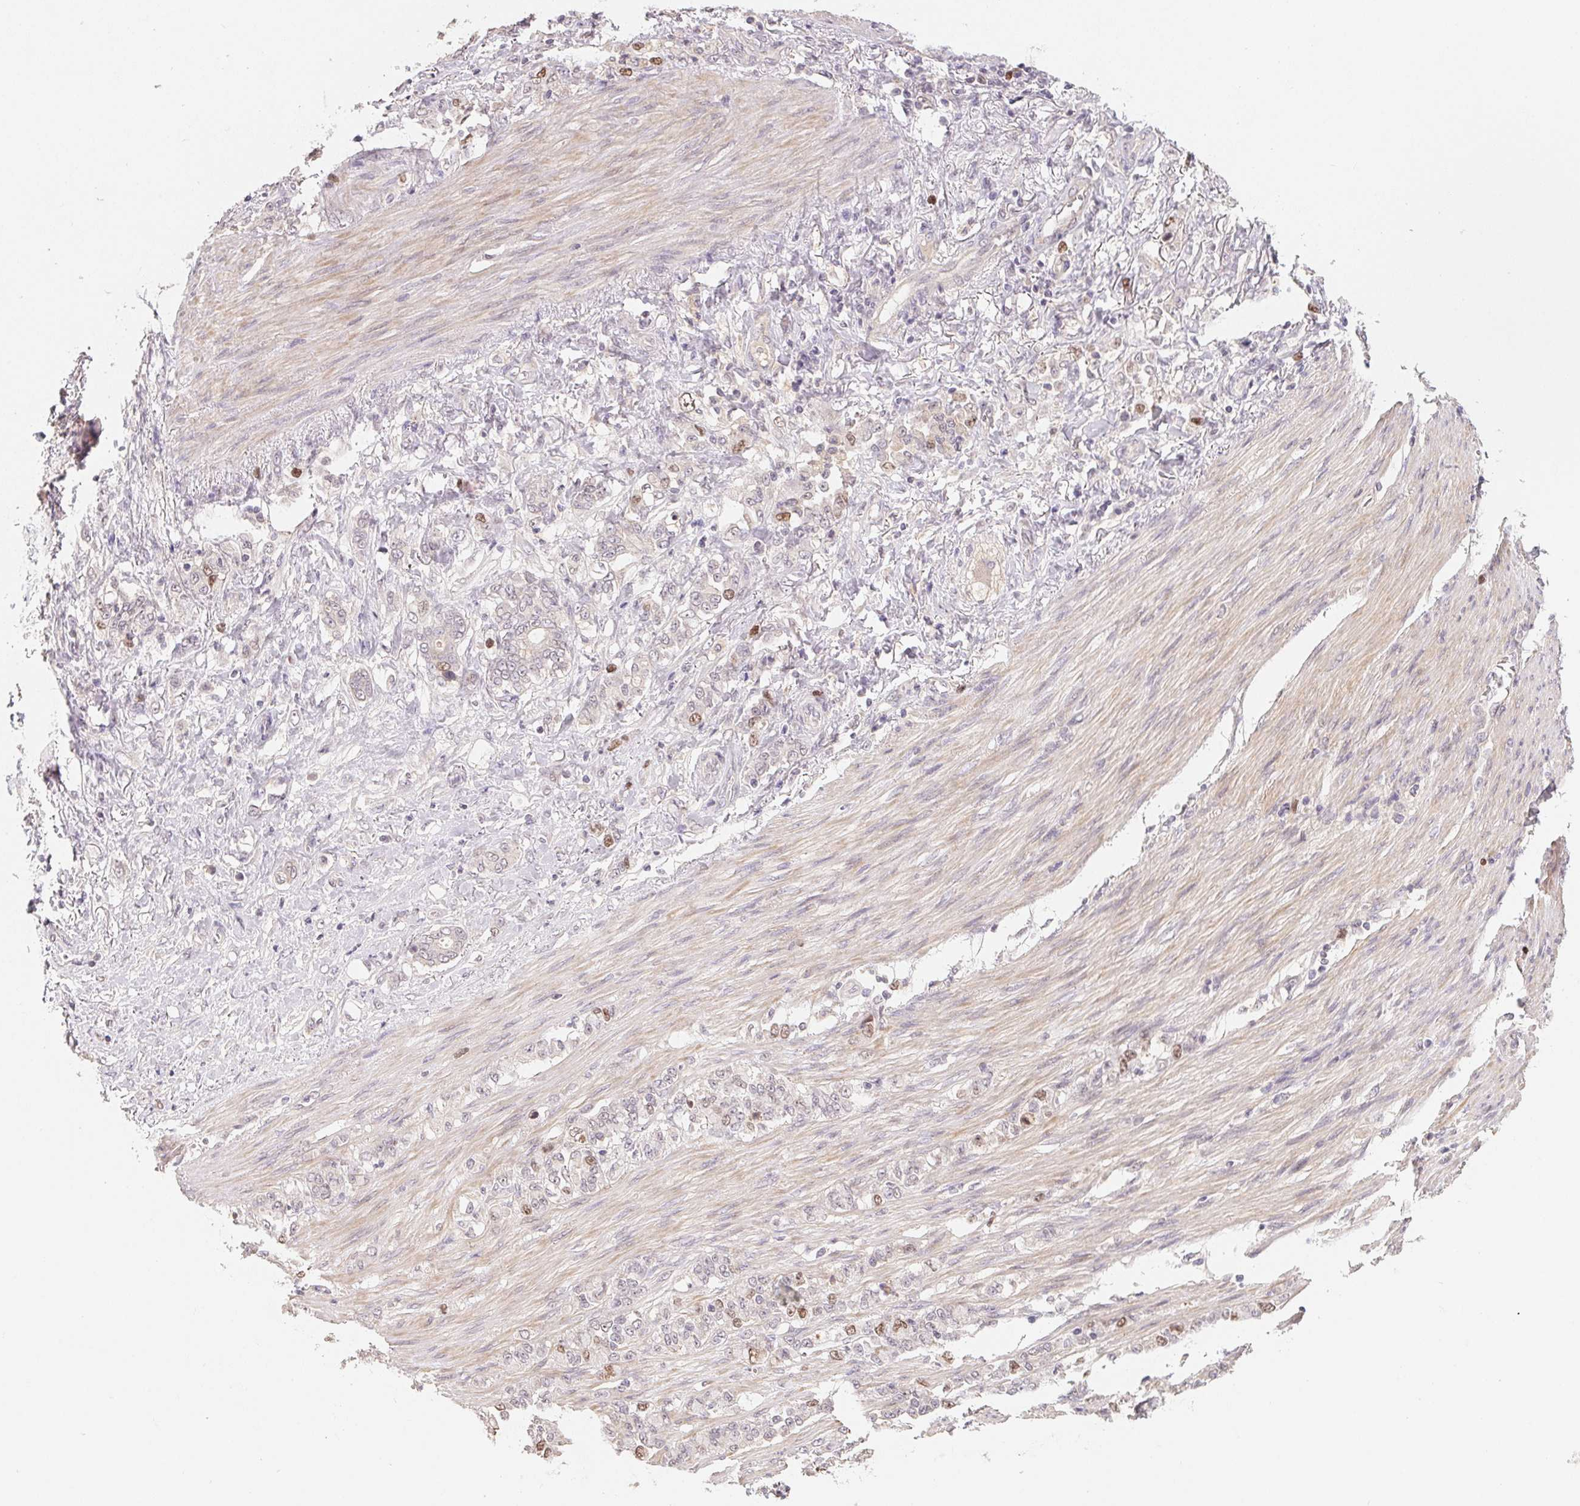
{"staining": {"intensity": "moderate", "quantity": "<25%", "location": "nuclear"}, "tissue": "stomach cancer", "cell_type": "Tumor cells", "image_type": "cancer", "snomed": [{"axis": "morphology", "description": "Adenocarcinoma, NOS"}, {"axis": "topography", "description": "Stomach"}], "caption": "This photomicrograph displays IHC staining of human stomach cancer (adenocarcinoma), with low moderate nuclear staining in approximately <25% of tumor cells.", "gene": "KIFC1", "patient": {"sex": "female", "age": 79}}